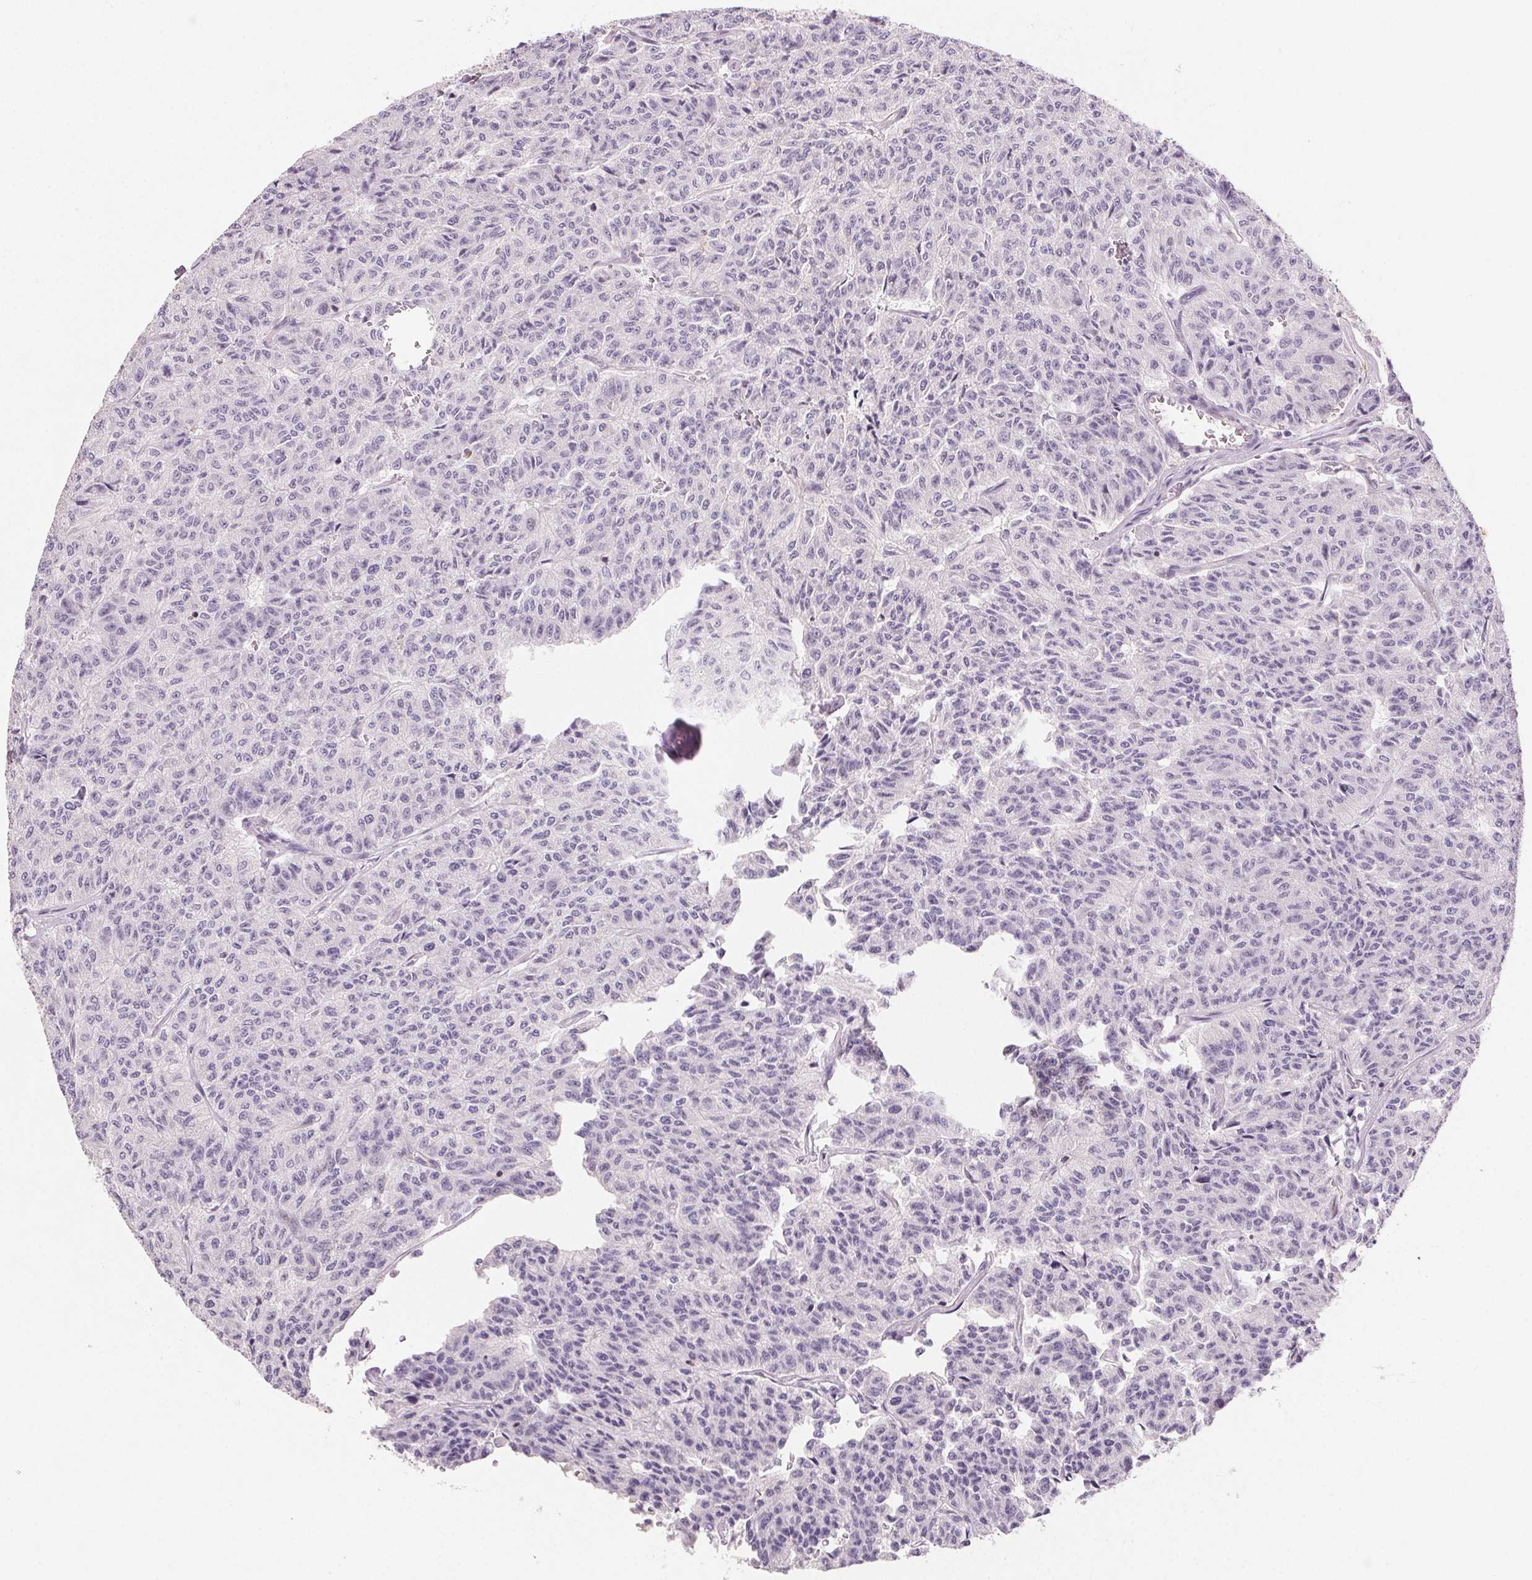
{"staining": {"intensity": "negative", "quantity": "none", "location": "none"}, "tissue": "carcinoid", "cell_type": "Tumor cells", "image_type": "cancer", "snomed": [{"axis": "morphology", "description": "Carcinoid, malignant, NOS"}, {"axis": "topography", "description": "Lung"}], "caption": "Tumor cells are negative for brown protein staining in carcinoid (malignant).", "gene": "GBP1", "patient": {"sex": "male", "age": 71}}